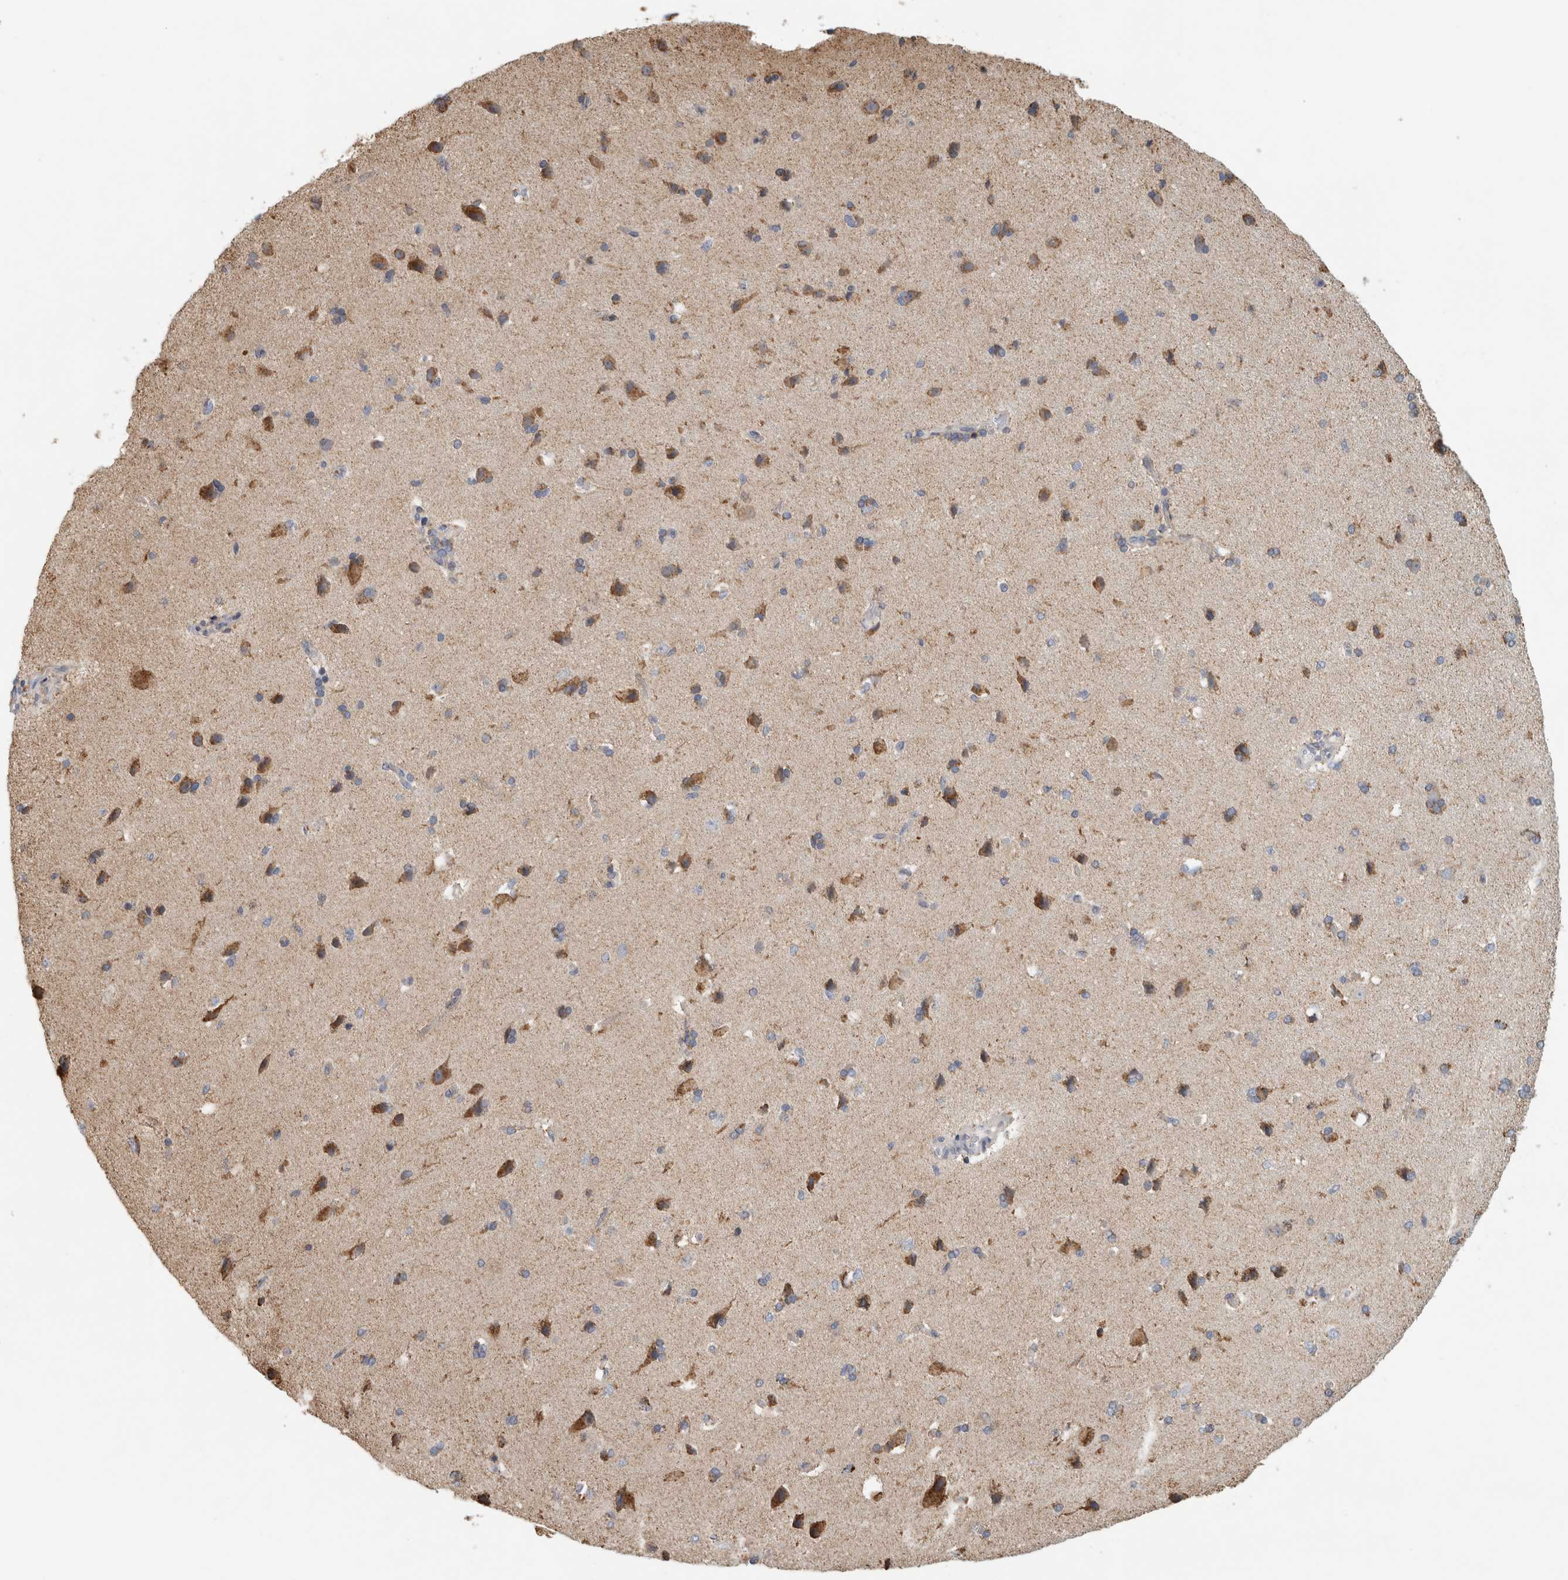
{"staining": {"intensity": "negative", "quantity": "none", "location": "none"}, "tissue": "cerebral cortex", "cell_type": "Endothelial cells", "image_type": "normal", "snomed": [{"axis": "morphology", "description": "Normal tissue, NOS"}, {"axis": "topography", "description": "Cerebral cortex"}], "caption": "The IHC photomicrograph has no significant positivity in endothelial cells of cerebral cortex.", "gene": "ST8SIA1", "patient": {"sex": "male", "age": 62}}